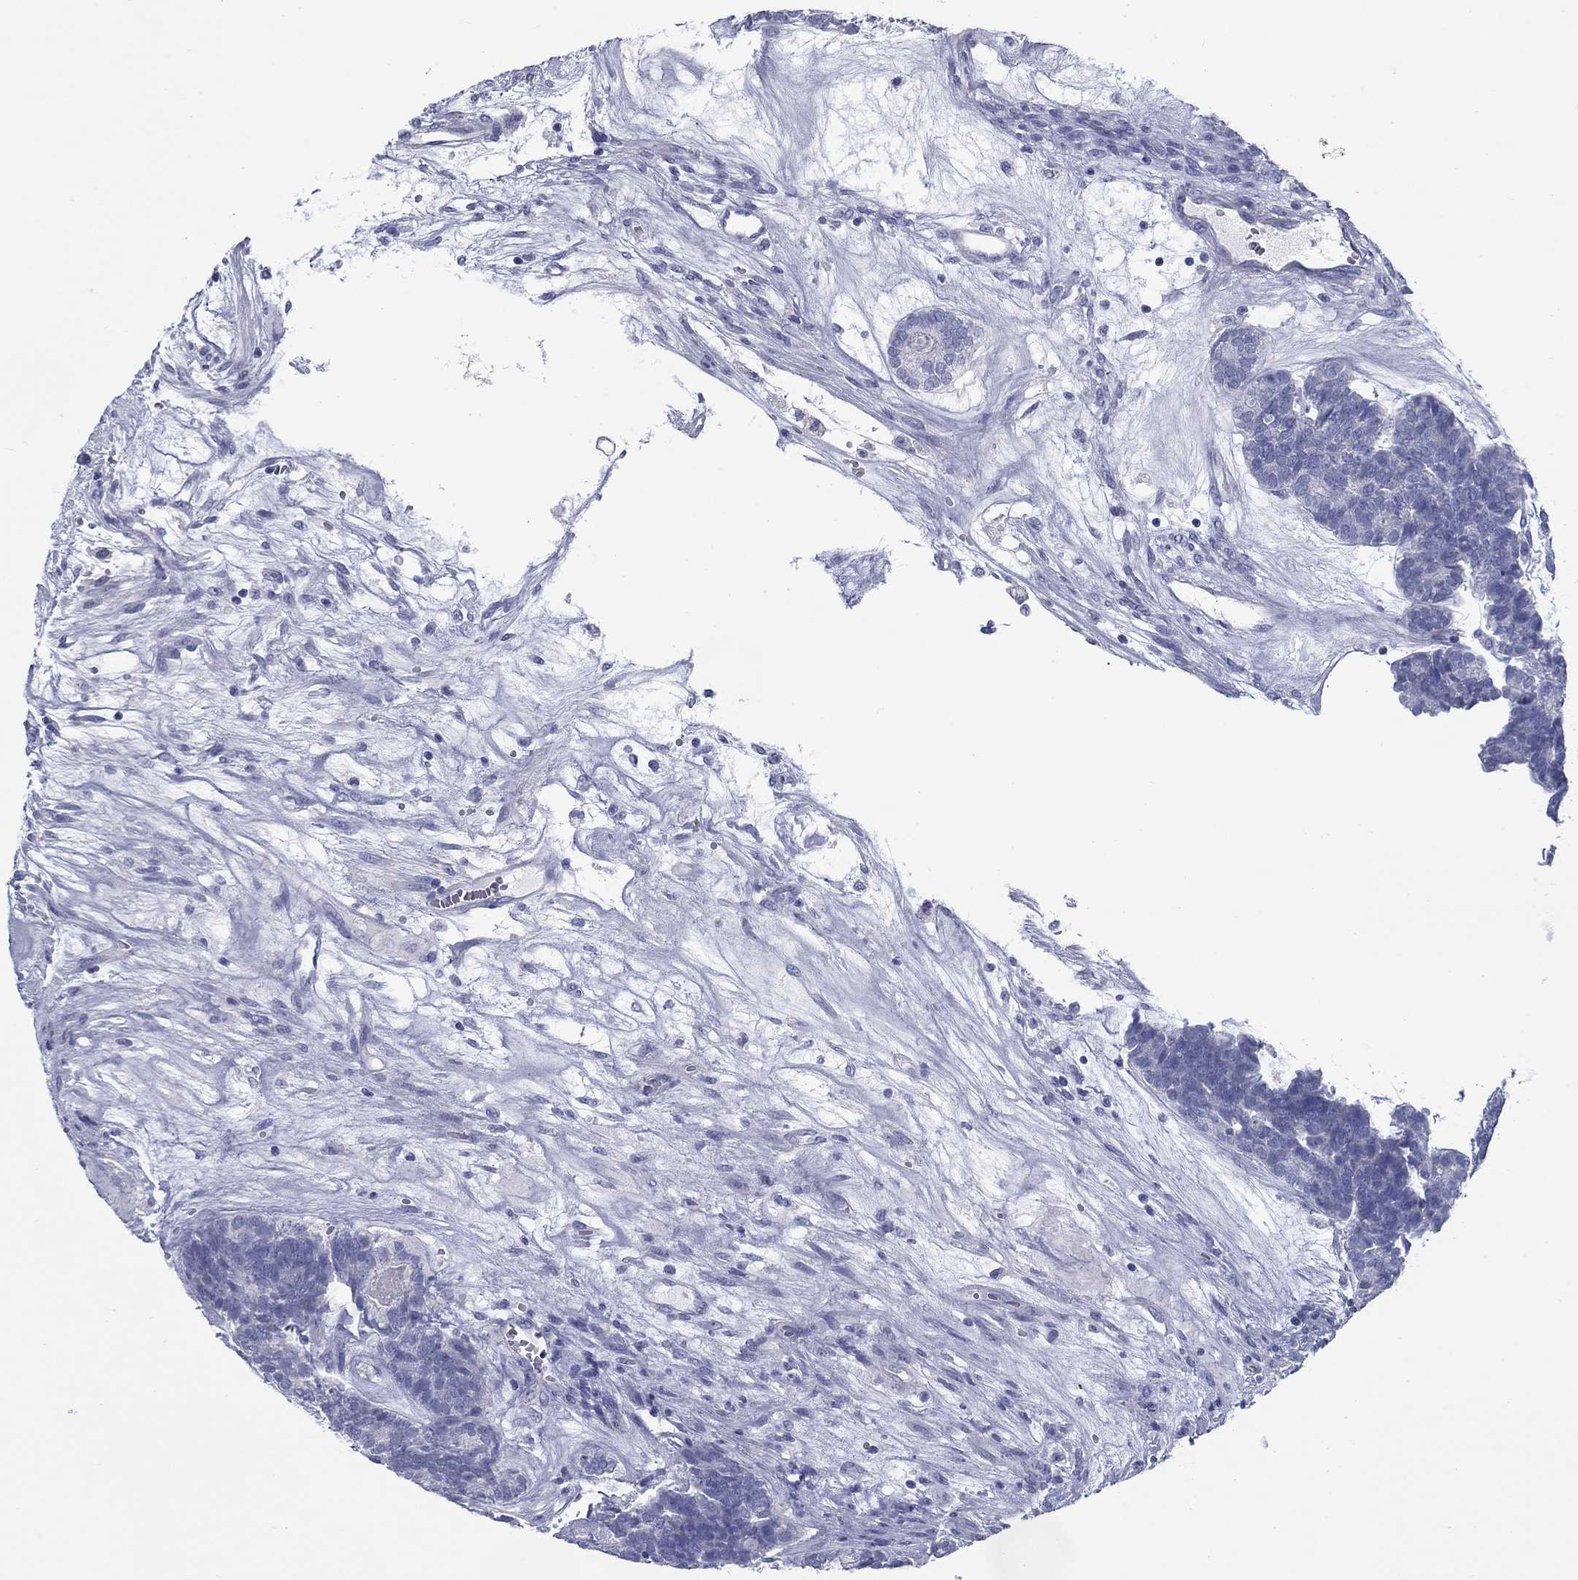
{"staining": {"intensity": "negative", "quantity": "none", "location": "none"}, "tissue": "head and neck cancer", "cell_type": "Tumor cells", "image_type": "cancer", "snomed": [{"axis": "morphology", "description": "Adenocarcinoma, NOS"}, {"axis": "topography", "description": "Head-Neck"}], "caption": "Head and neck adenocarcinoma was stained to show a protein in brown. There is no significant positivity in tumor cells. Nuclei are stained in blue.", "gene": "KIRREL2", "patient": {"sex": "female", "age": 81}}